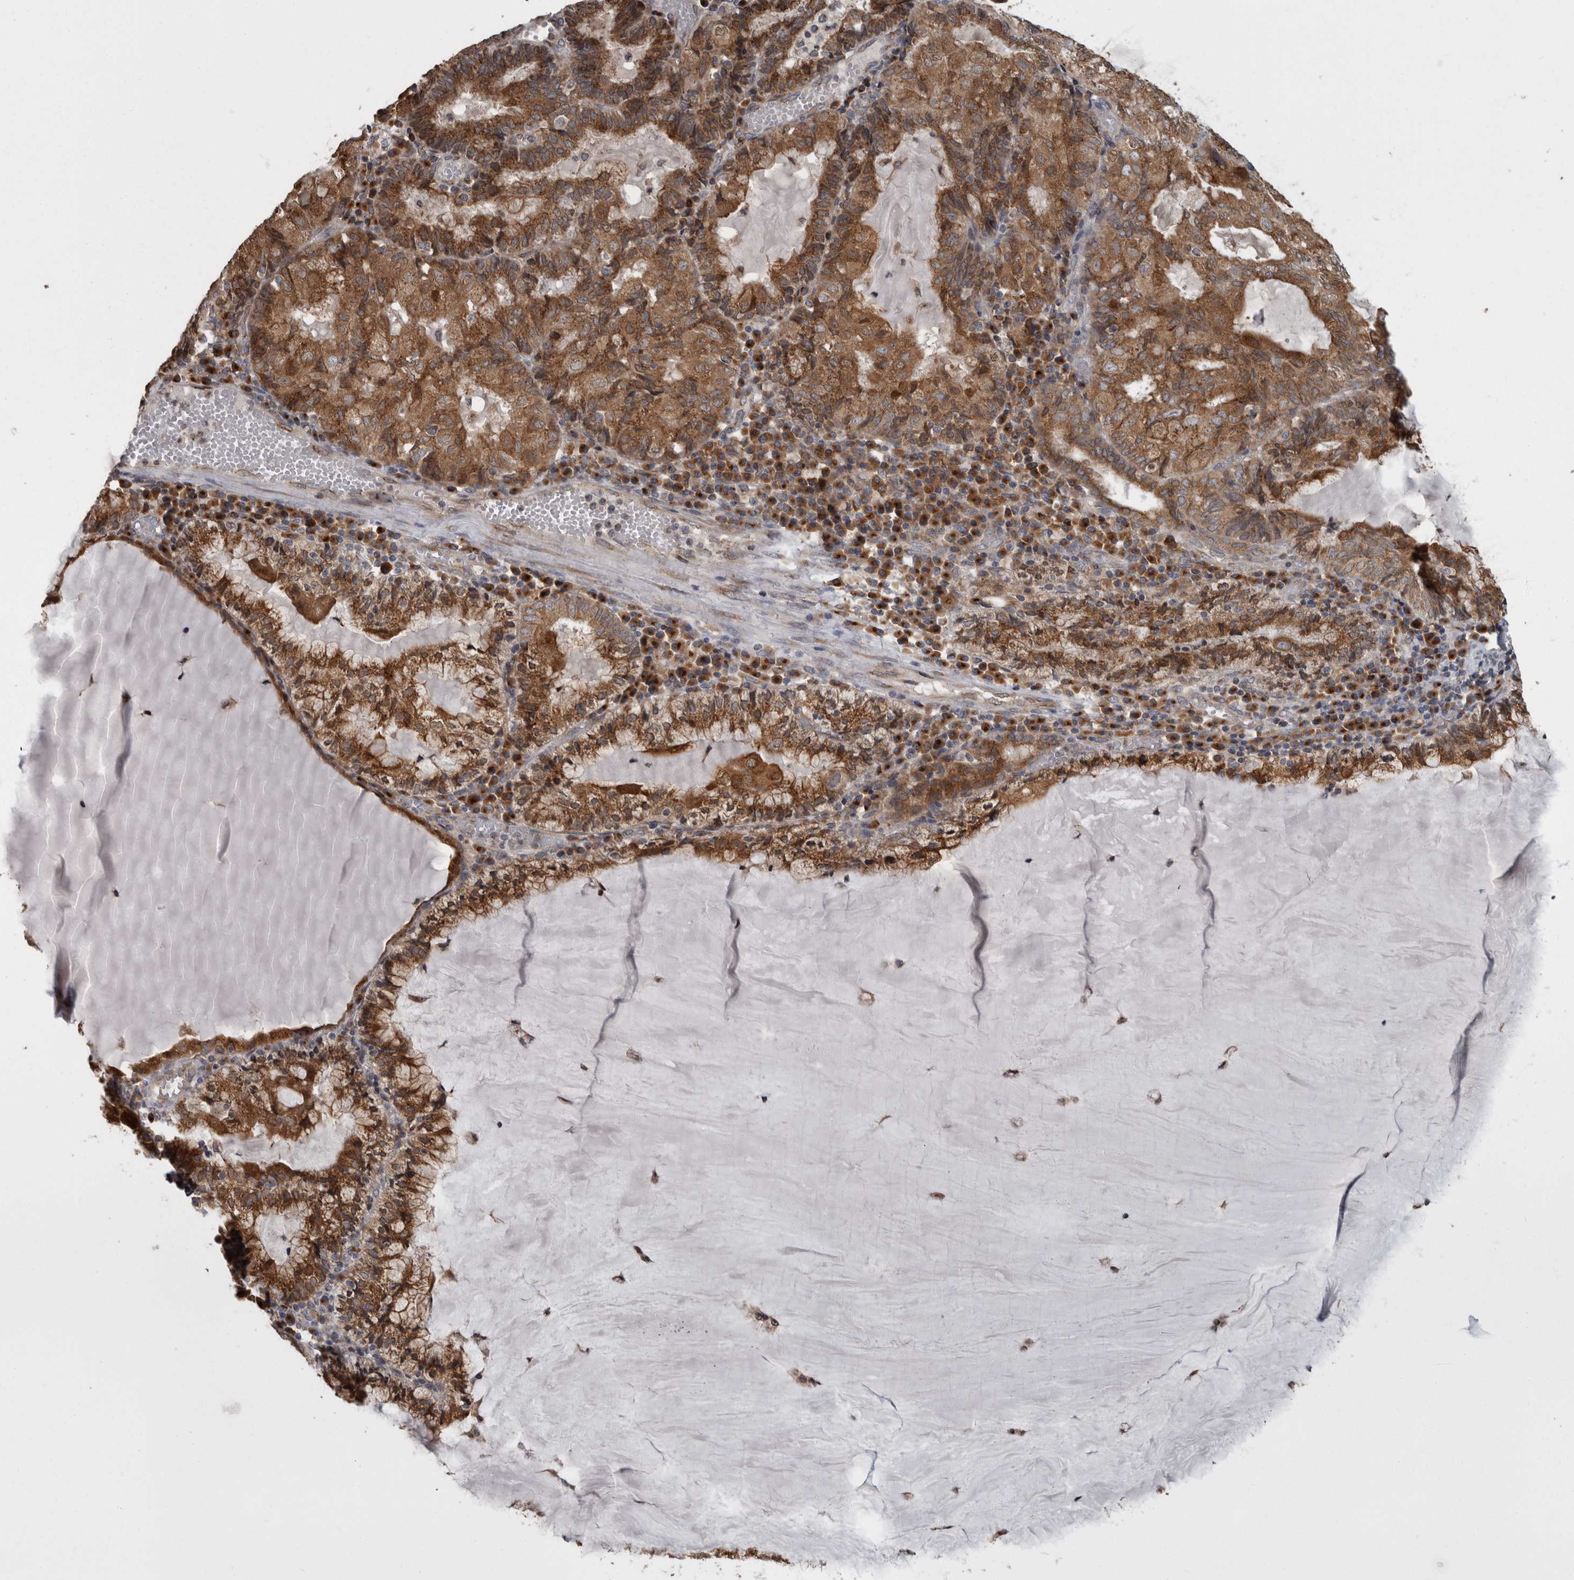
{"staining": {"intensity": "moderate", "quantity": ">75%", "location": "cytoplasmic/membranous"}, "tissue": "endometrial cancer", "cell_type": "Tumor cells", "image_type": "cancer", "snomed": [{"axis": "morphology", "description": "Adenocarcinoma, NOS"}, {"axis": "topography", "description": "Endometrium"}], "caption": "DAB immunohistochemical staining of endometrial cancer reveals moderate cytoplasmic/membranous protein staining in approximately >75% of tumor cells. (Stains: DAB (3,3'-diaminobenzidine) in brown, nuclei in blue, Microscopy: brightfield microscopy at high magnification).", "gene": "LMAN2L", "patient": {"sex": "female", "age": 81}}